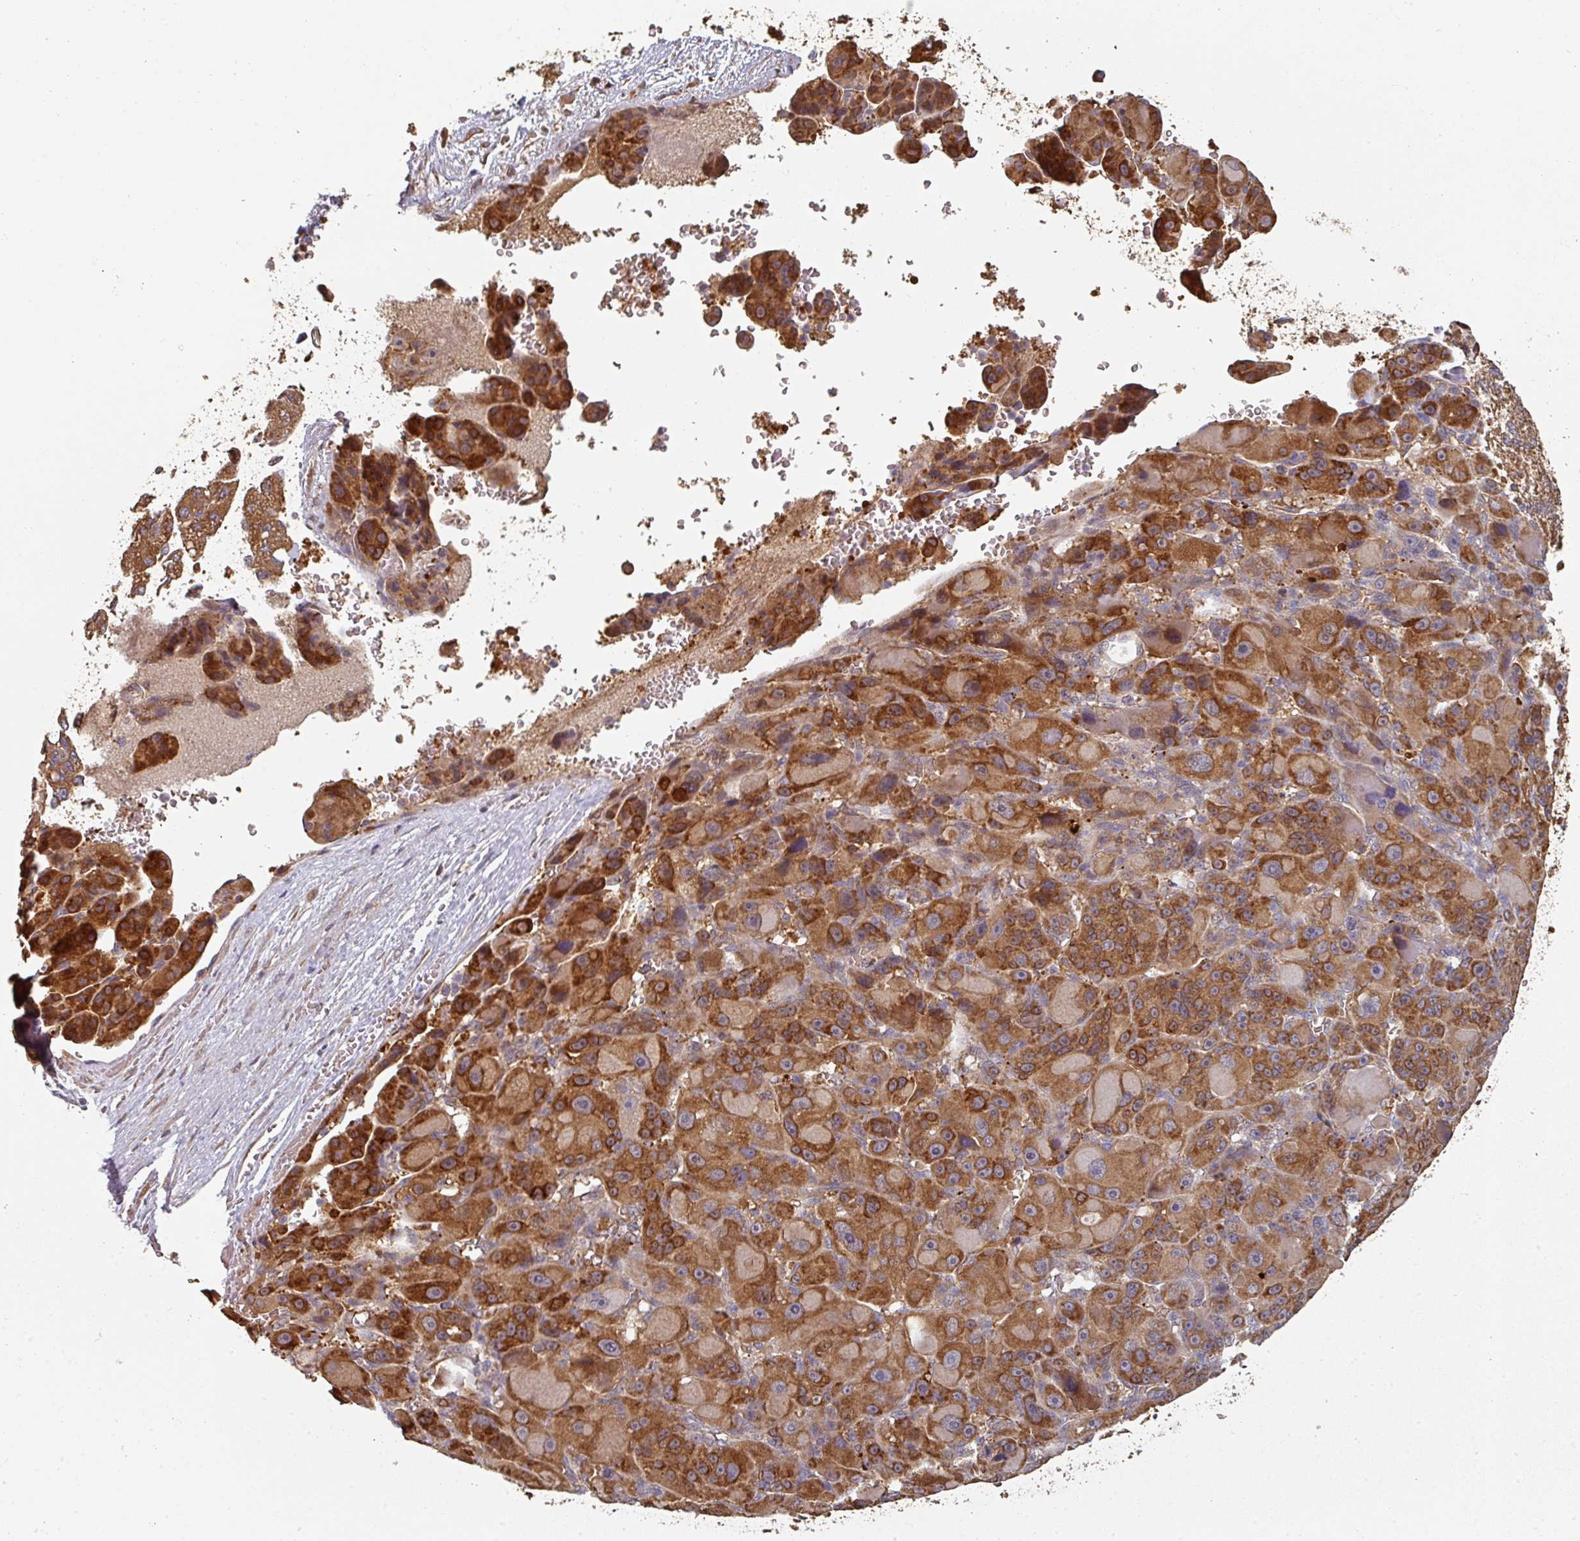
{"staining": {"intensity": "strong", "quantity": ">75%", "location": "cytoplasmic/membranous"}, "tissue": "liver cancer", "cell_type": "Tumor cells", "image_type": "cancer", "snomed": [{"axis": "morphology", "description": "Carcinoma, Hepatocellular, NOS"}, {"axis": "topography", "description": "Liver"}], "caption": "Liver cancer (hepatocellular carcinoma) stained with a brown dye displays strong cytoplasmic/membranous positive staining in about >75% of tumor cells.", "gene": "EDEM2", "patient": {"sex": "male", "age": 76}}